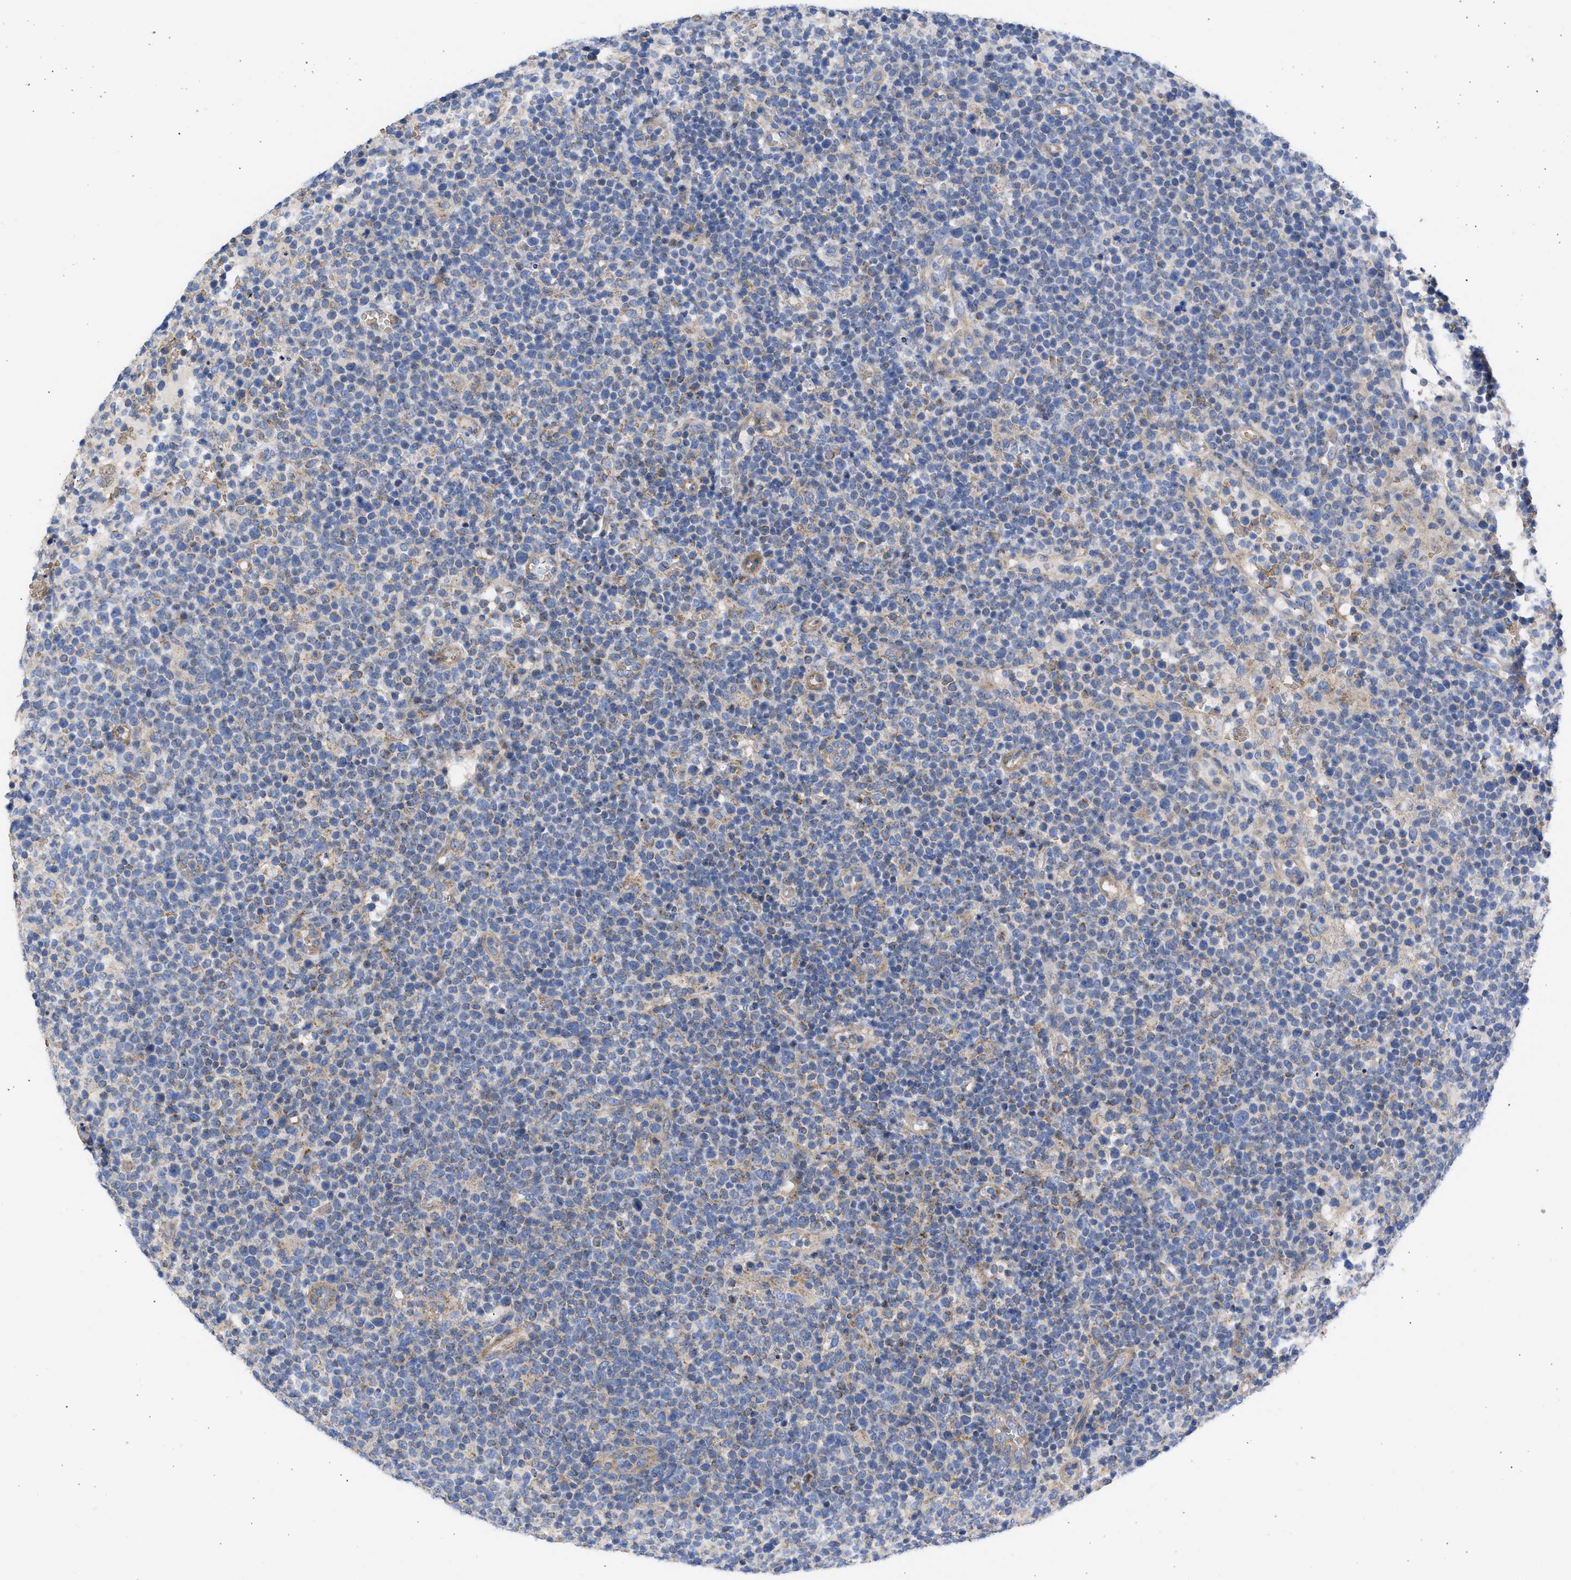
{"staining": {"intensity": "weak", "quantity": "25%-75%", "location": "cytoplasmic/membranous"}, "tissue": "lymphoma", "cell_type": "Tumor cells", "image_type": "cancer", "snomed": [{"axis": "morphology", "description": "Malignant lymphoma, non-Hodgkin's type, High grade"}, {"axis": "topography", "description": "Lymph node"}], "caption": "Human lymphoma stained for a protein (brown) displays weak cytoplasmic/membranous positive expression in approximately 25%-75% of tumor cells.", "gene": "BTG3", "patient": {"sex": "male", "age": 61}}